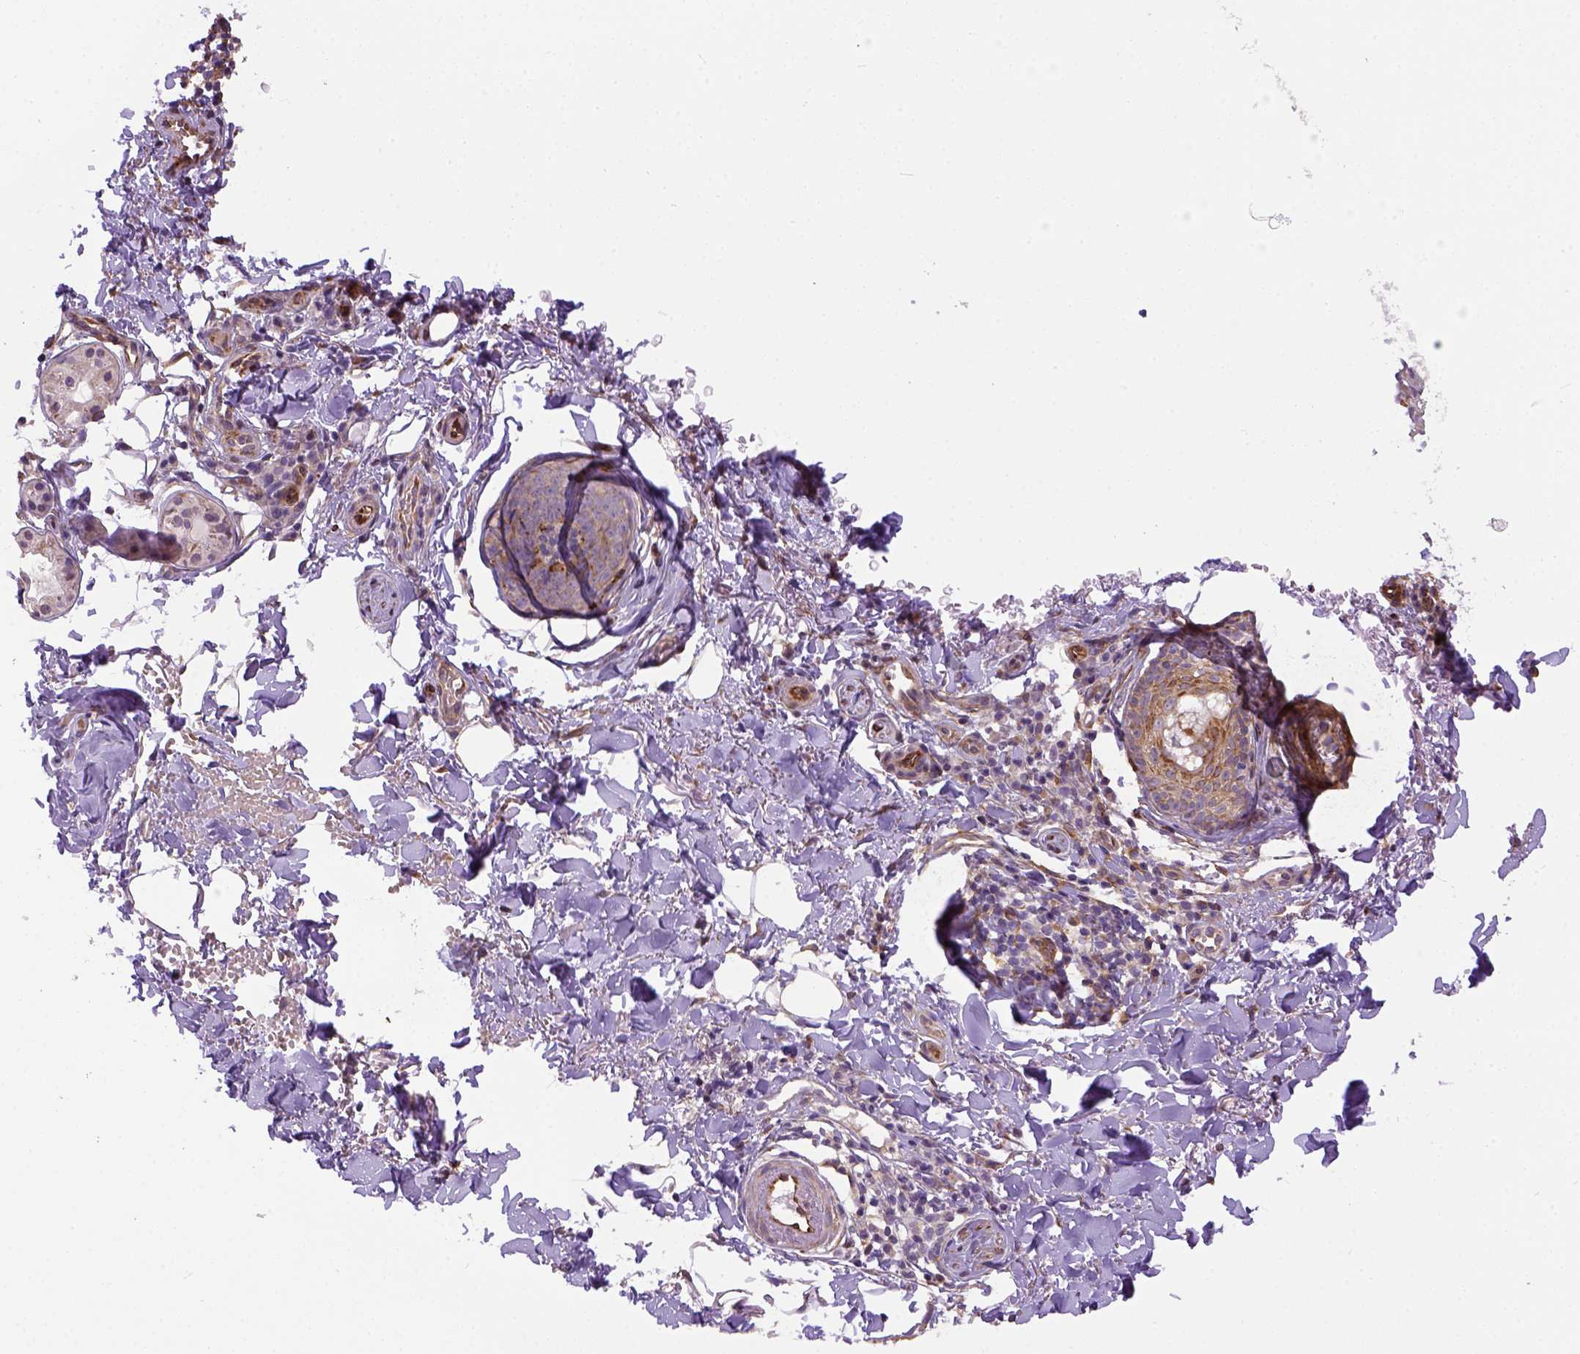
{"staining": {"intensity": "moderate", "quantity": ">75%", "location": "cytoplasmic/membranous"}, "tissue": "skin cancer", "cell_type": "Tumor cells", "image_type": "cancer", "snomed": [{"axis": "morphology", "description": "Basal cell carcinoma"}, {"axis": "topography", "description": "Skin"}], "caption": "Protein expression analysis of skin cancer exhibits moderate cytoplasmic/membranous expression in about >75% of tumor cells.", "gene": "KAZN", "patient": {"sex": "male", "age": 65}}